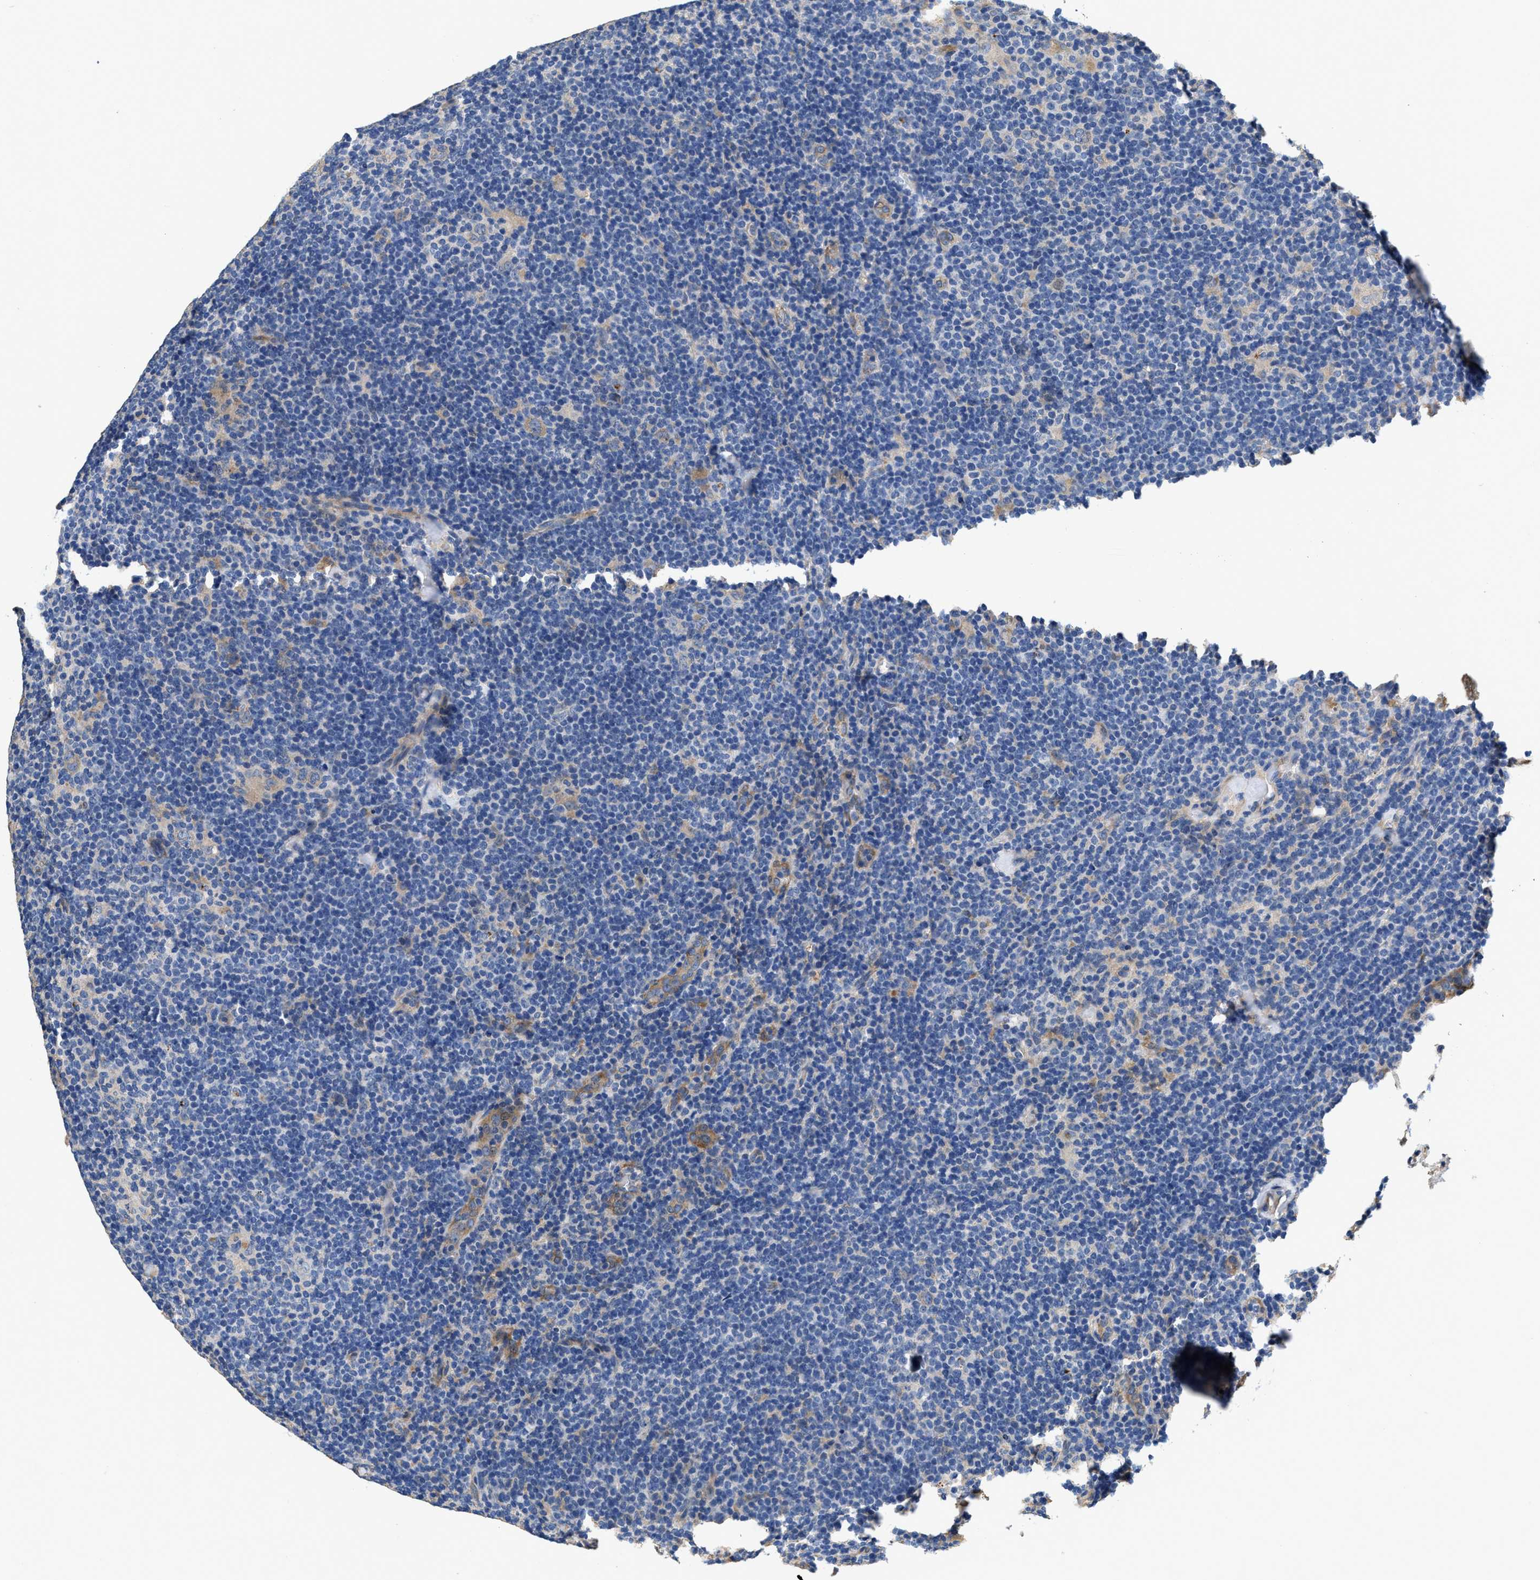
{"staining": {"intensity": "weak", "quantity": "<25%", "location": "cytoplasmic/membranous"}, "tissue": "lymphoma", "cell_type": "Tumor cells", "image_type": "cancer", "snomed": [{"axis": "morphology", "description": "Hodgkin's disease, NOS"}, {"axis": "topography", "description": "Lymph node"}], "caption": "High power microscopy image of an IHC histopathology image of lymphoma, revealing no significant staining in tumor cells.", "gene": "PEG10", "patient": {"sex": "female", "age": 57}}